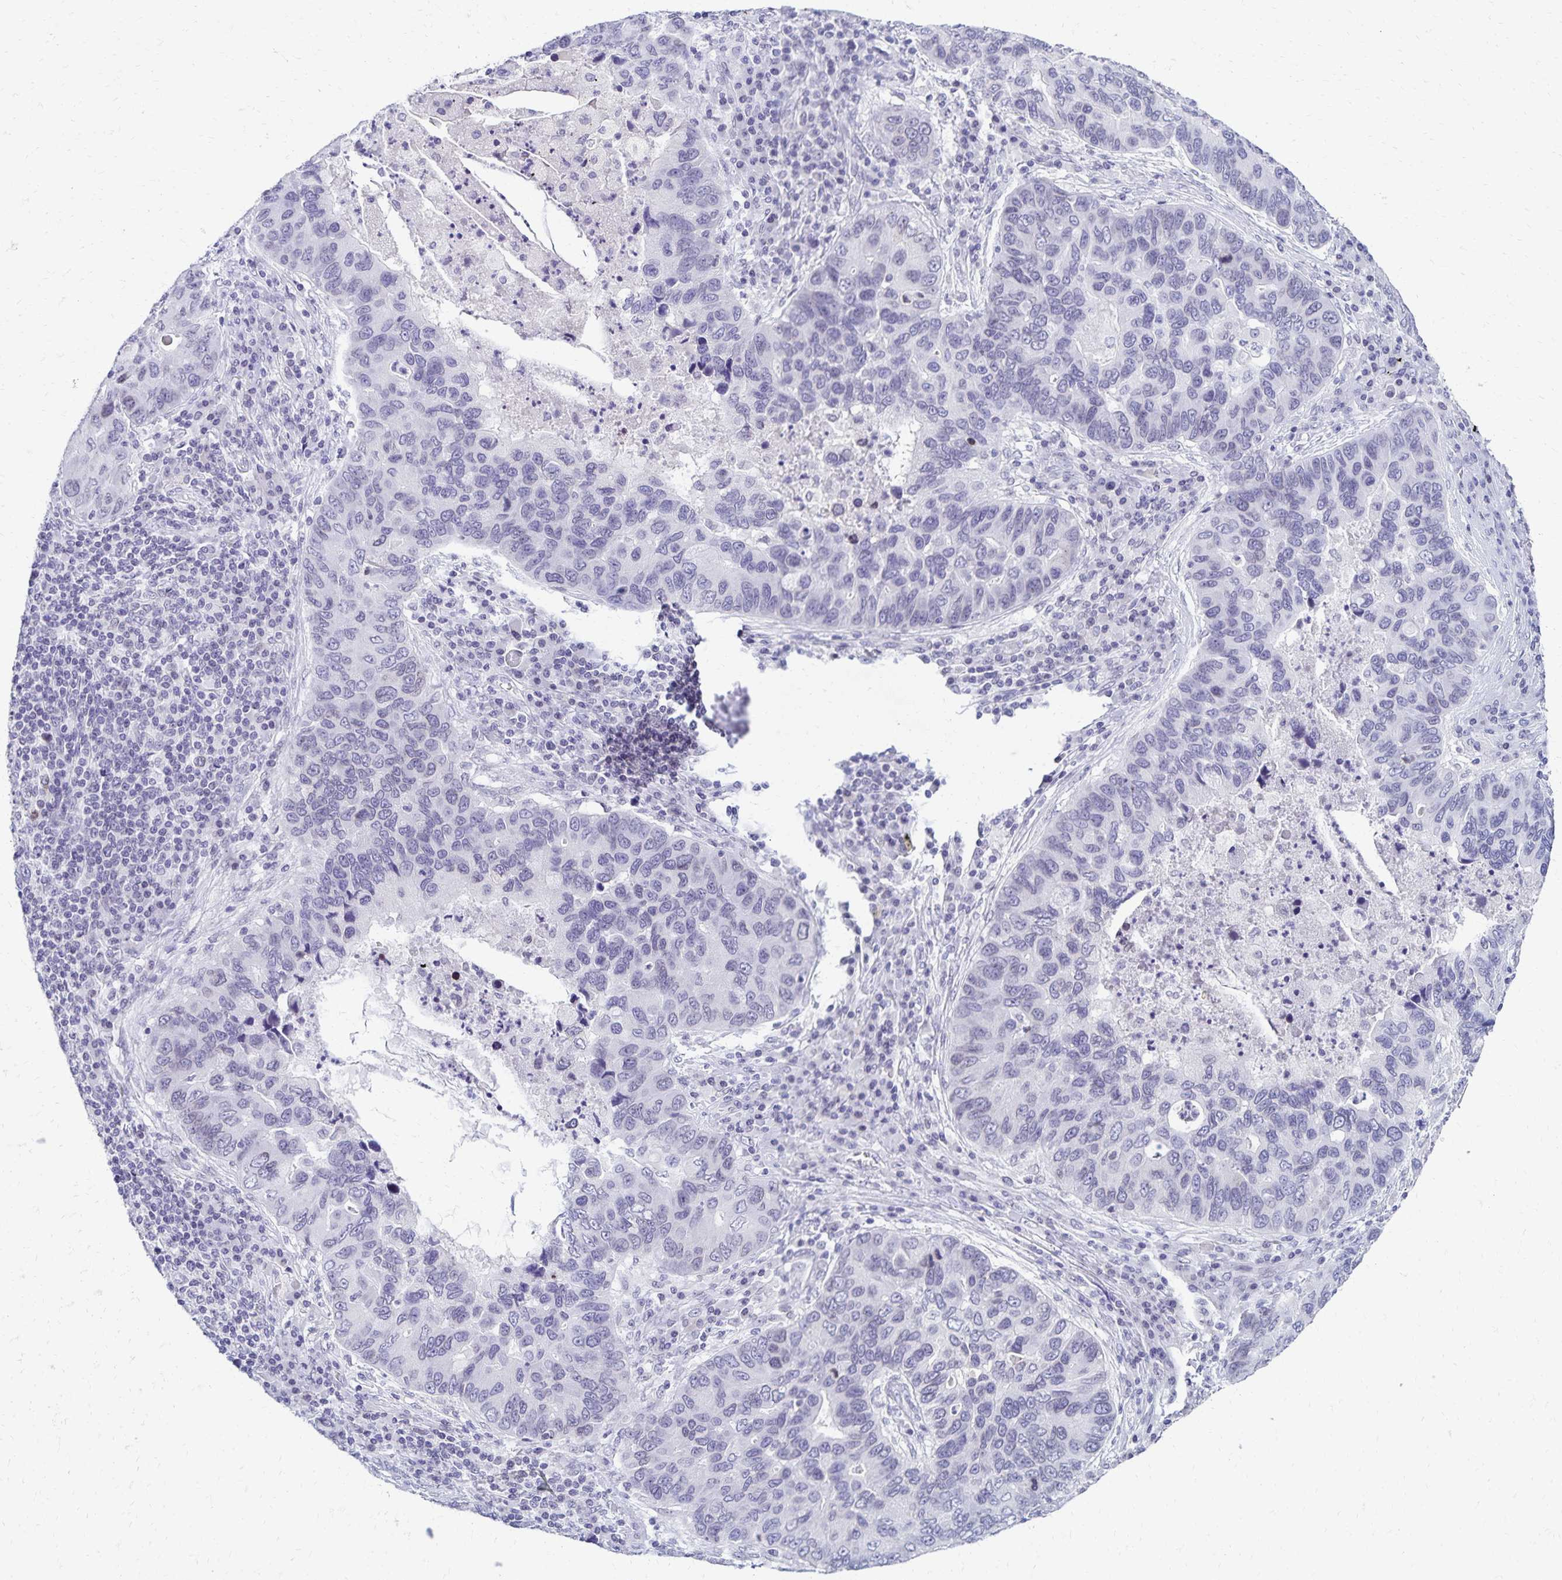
{"staining": {"intensity": "negative", "quantity": "none", "location": "none"}, "tissue": "lung cancer", "cell_type": "Tumor cells", "image_type": "cancer", "snomed": [{"axis": "morphology", "description": "Adenocarcinoma, NOS"}, {"axis": "morphology", "description": "Adenocarcinoma, metastatic, NOS"}, {"axis": "topography", "description": "Lymph node"}, {"axis": "topography", "description": "Lung"}], "caption": "Tumor cells are negative for protein expression in human lung adenocarcinoma.", "gene": "FAM166C", "patient": {"sex": "female", "age": 54}}